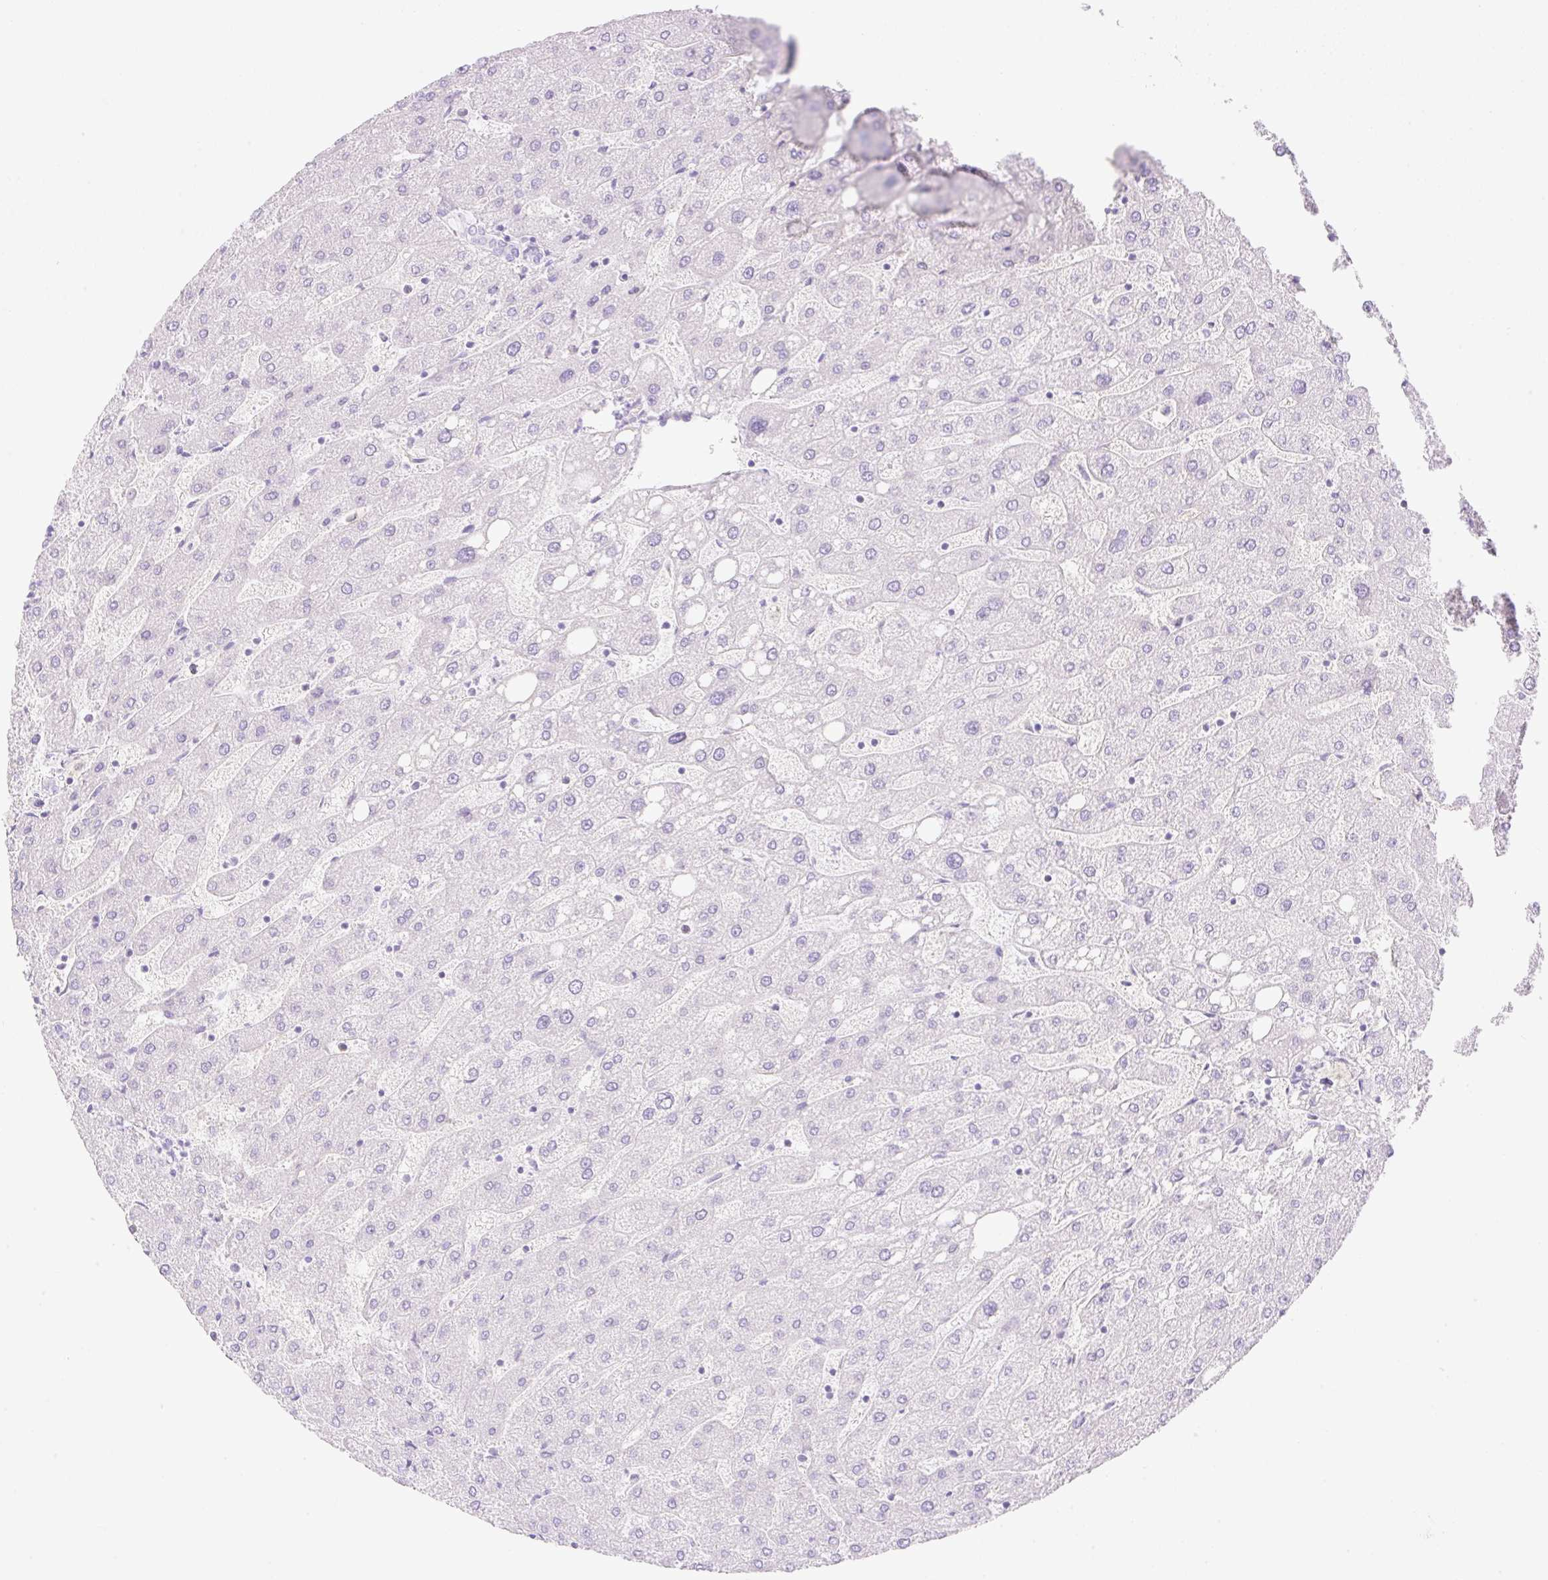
{"staining": {"intensity": "negative", "quantity": "none", "location": "none"}, "tissue": "liver", "cell_type": "Cholangiocytes", "image_type": "normal", "snomed": [{"axis": "morphology", "description": "Normal tissue, NOS"}, {"axis": "topography", "description": "Liver"}], "caption": "High power microscopy image of an immunohistochemistry photomicrograph of benign liver, revealing no significant positivity in cholangiocytes.", "gene": "CDX1", "patient": {"sex": "male", "age": 67}}